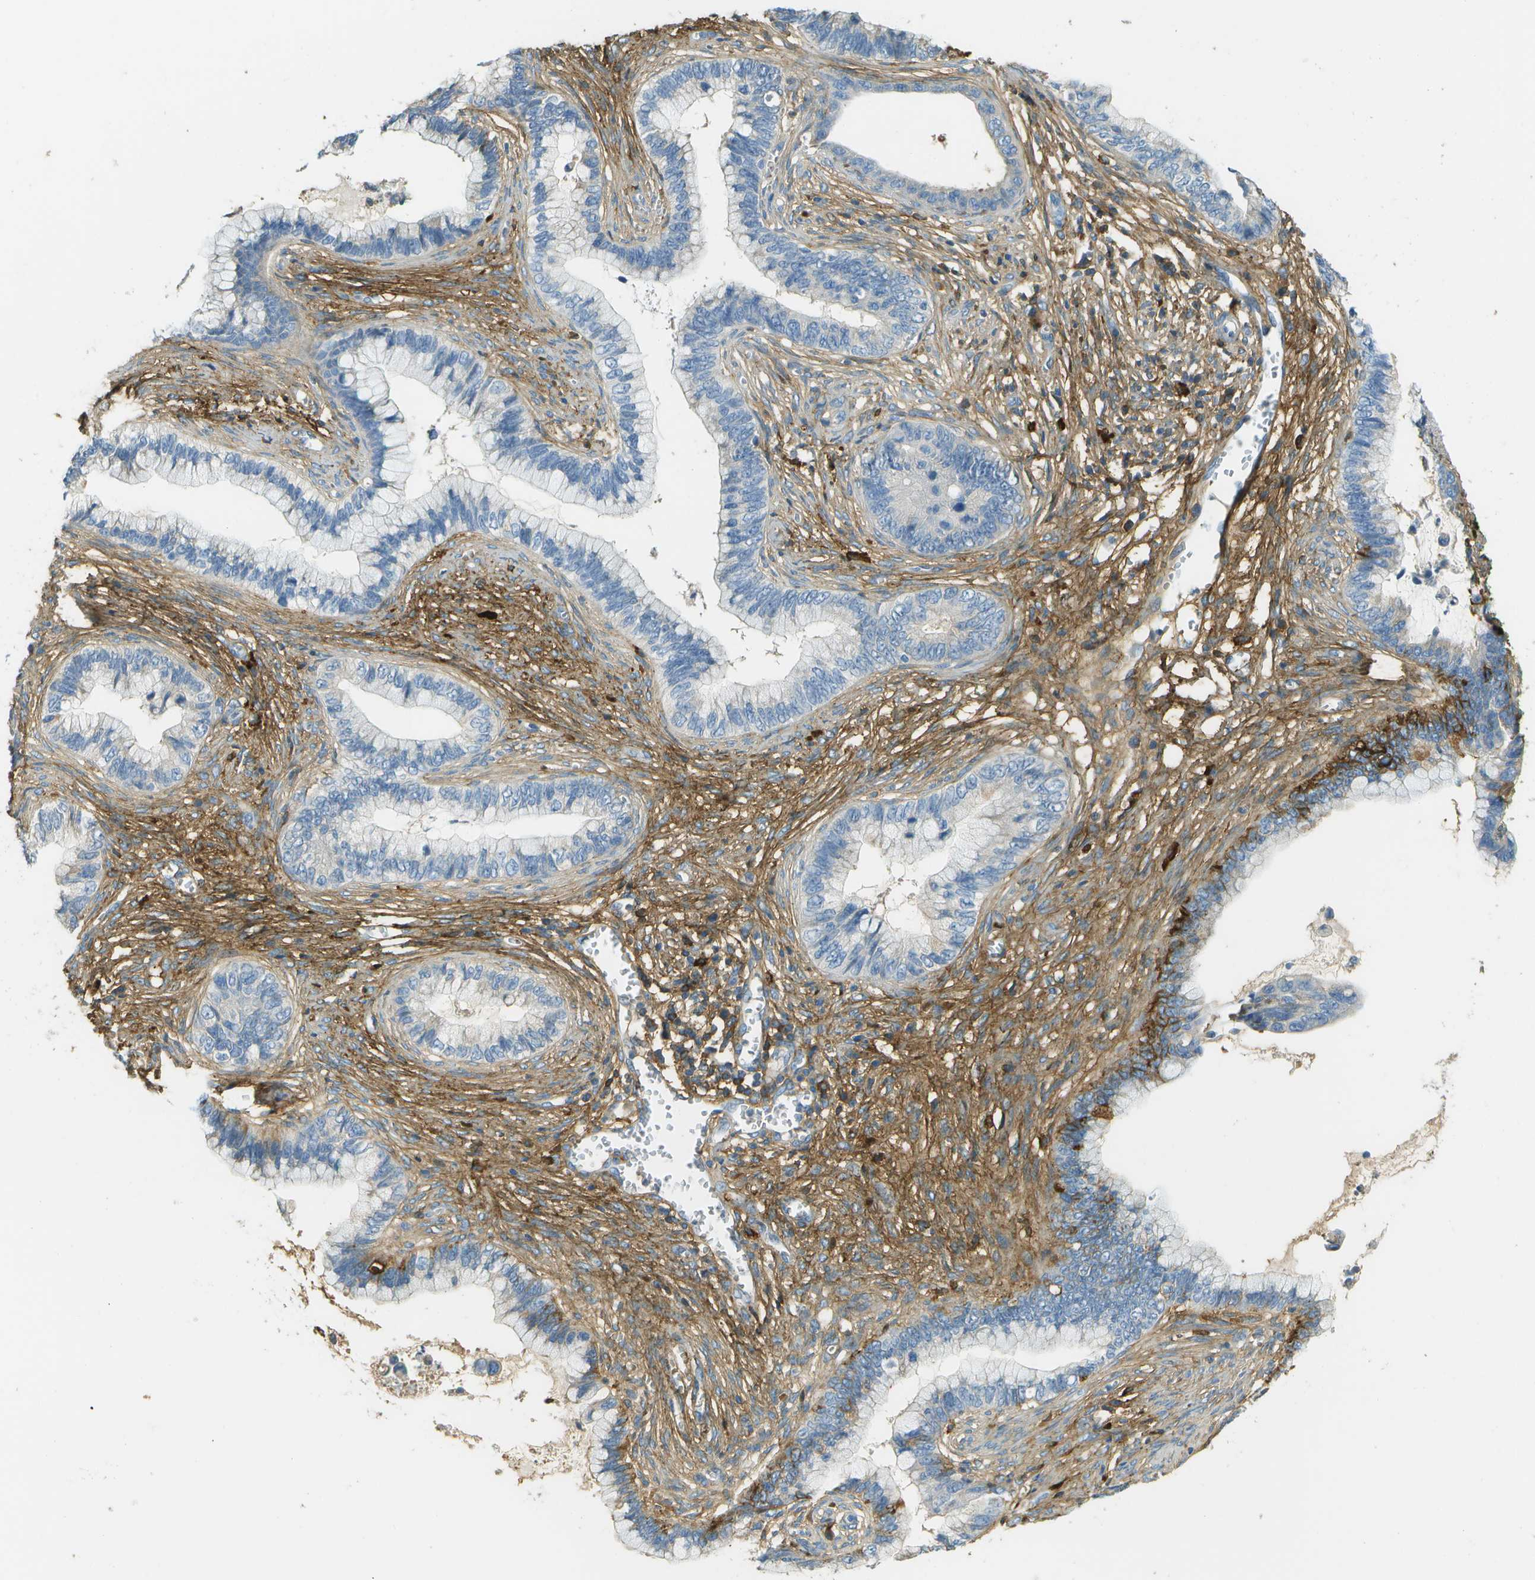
{"staining": {"intensity": "negative", "quantity": "none", "location": "none"}, "tissue": "cervical cancer", "cell_type": "Tumor cells", "image_type": "cancer", "snomed": [{"axis": "morphology", "description": "Adenocarcinoma, NOS"}, {"axis": "topography", "description": "Cervix"}], "caption": "This is a image of immunohistochemistry (IHC) staining of cervical cancer, which shows no expression in tumor cells.", "gene": "DCN", "patient": {"sex": "female", "age": 44}}